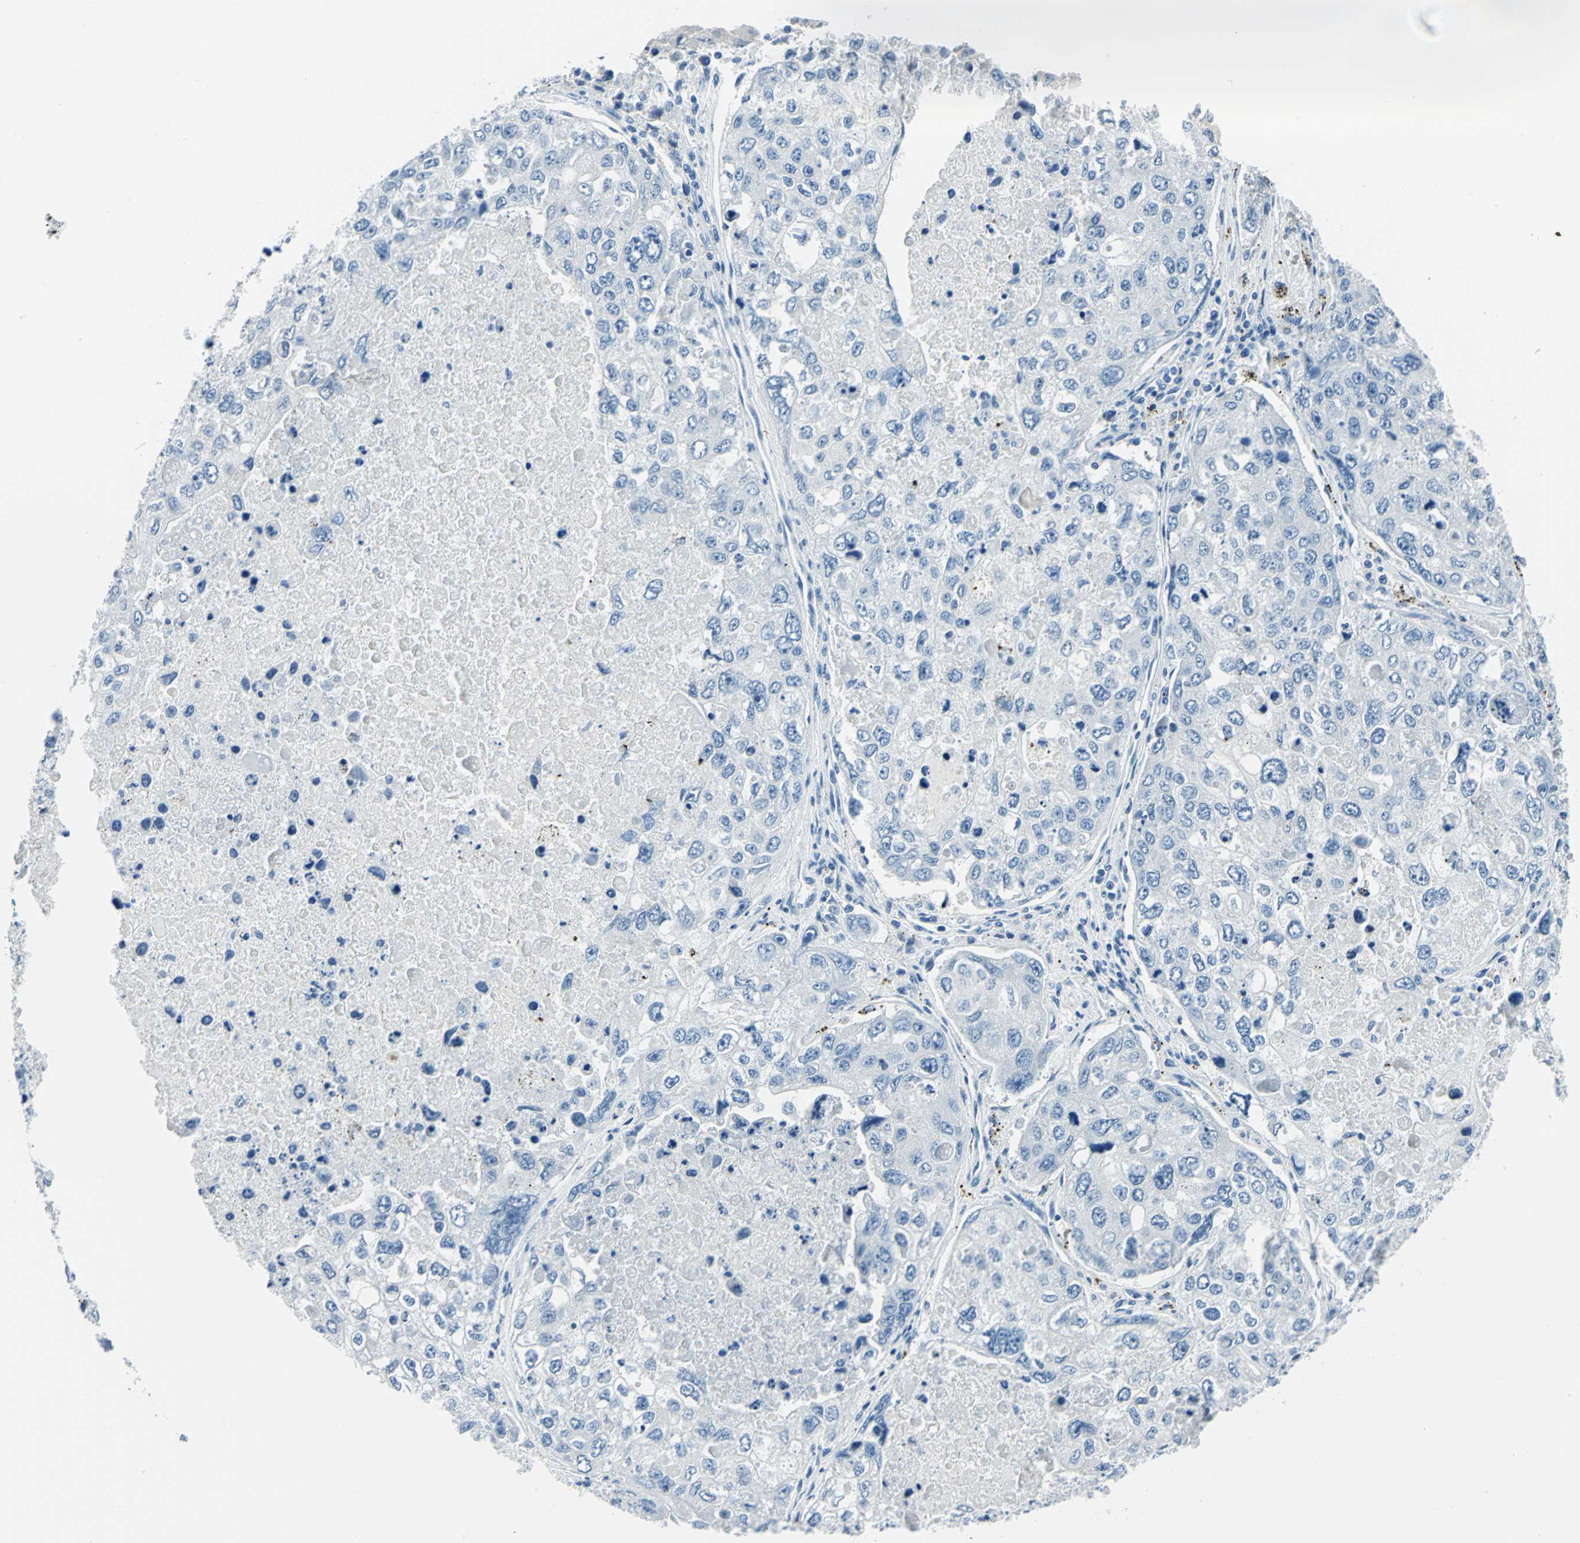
{"staining": {"intensity": "negative", "quantity": "none", "location": "none"}, "tissue": "urothelial cancer", "cell_type": "Tumor cells", "image_type": "cancer", "snomed": [{"axis": "morphology", "description": "Urothelial carcinoma, High grade"}, {"axis": "topography", "description": "Lymph node"}, {"axis": "topography", "description": "Urinary bladder"}], "caption": "The micrograph shows no staining of tumor cells in urothelial cancer.", "gene": "AKR1A1", "patient": {"sex": "male", "age": 51}}